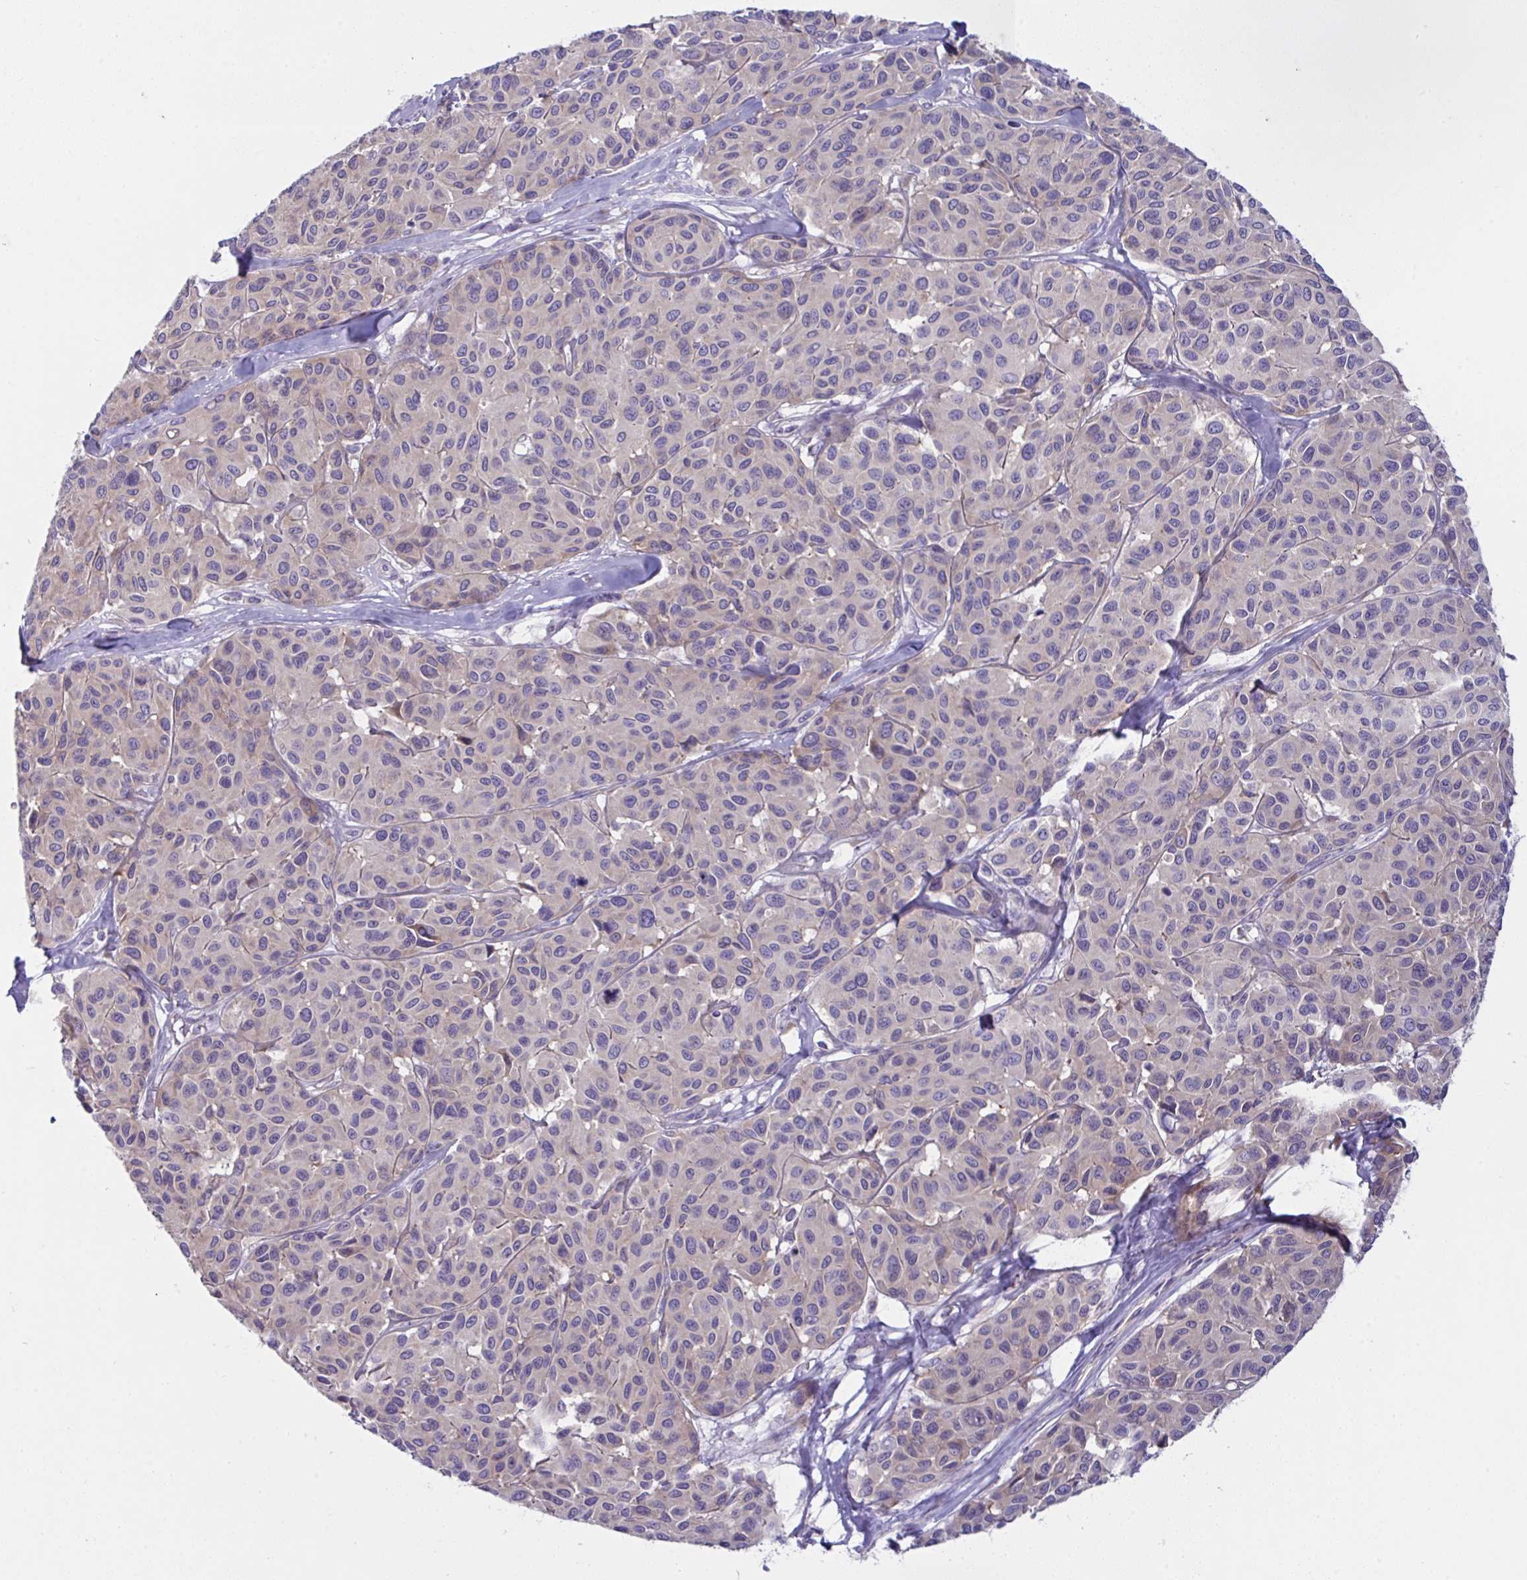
{"staining": {"intensity": "moderate", "quantity": "<25%", "location": "cytoplasmic/membranous"}, "tissue": "melanoma", "cell_type": "Tumor cells", "image_type": "cancer", "snomed": [{"axis": "morphology", "description": "Malignant melanoma, NOS"}, {"axis": "topography", "description": "Skin"}], "caption": "Approximately <25% of tumor cells in melanoma show moderate cytoplasmic/membranous protein staining as visualized by brown immunohistochemical staining.", "gene": "FAU", "patient": {"sex": "female", "age": 66}}